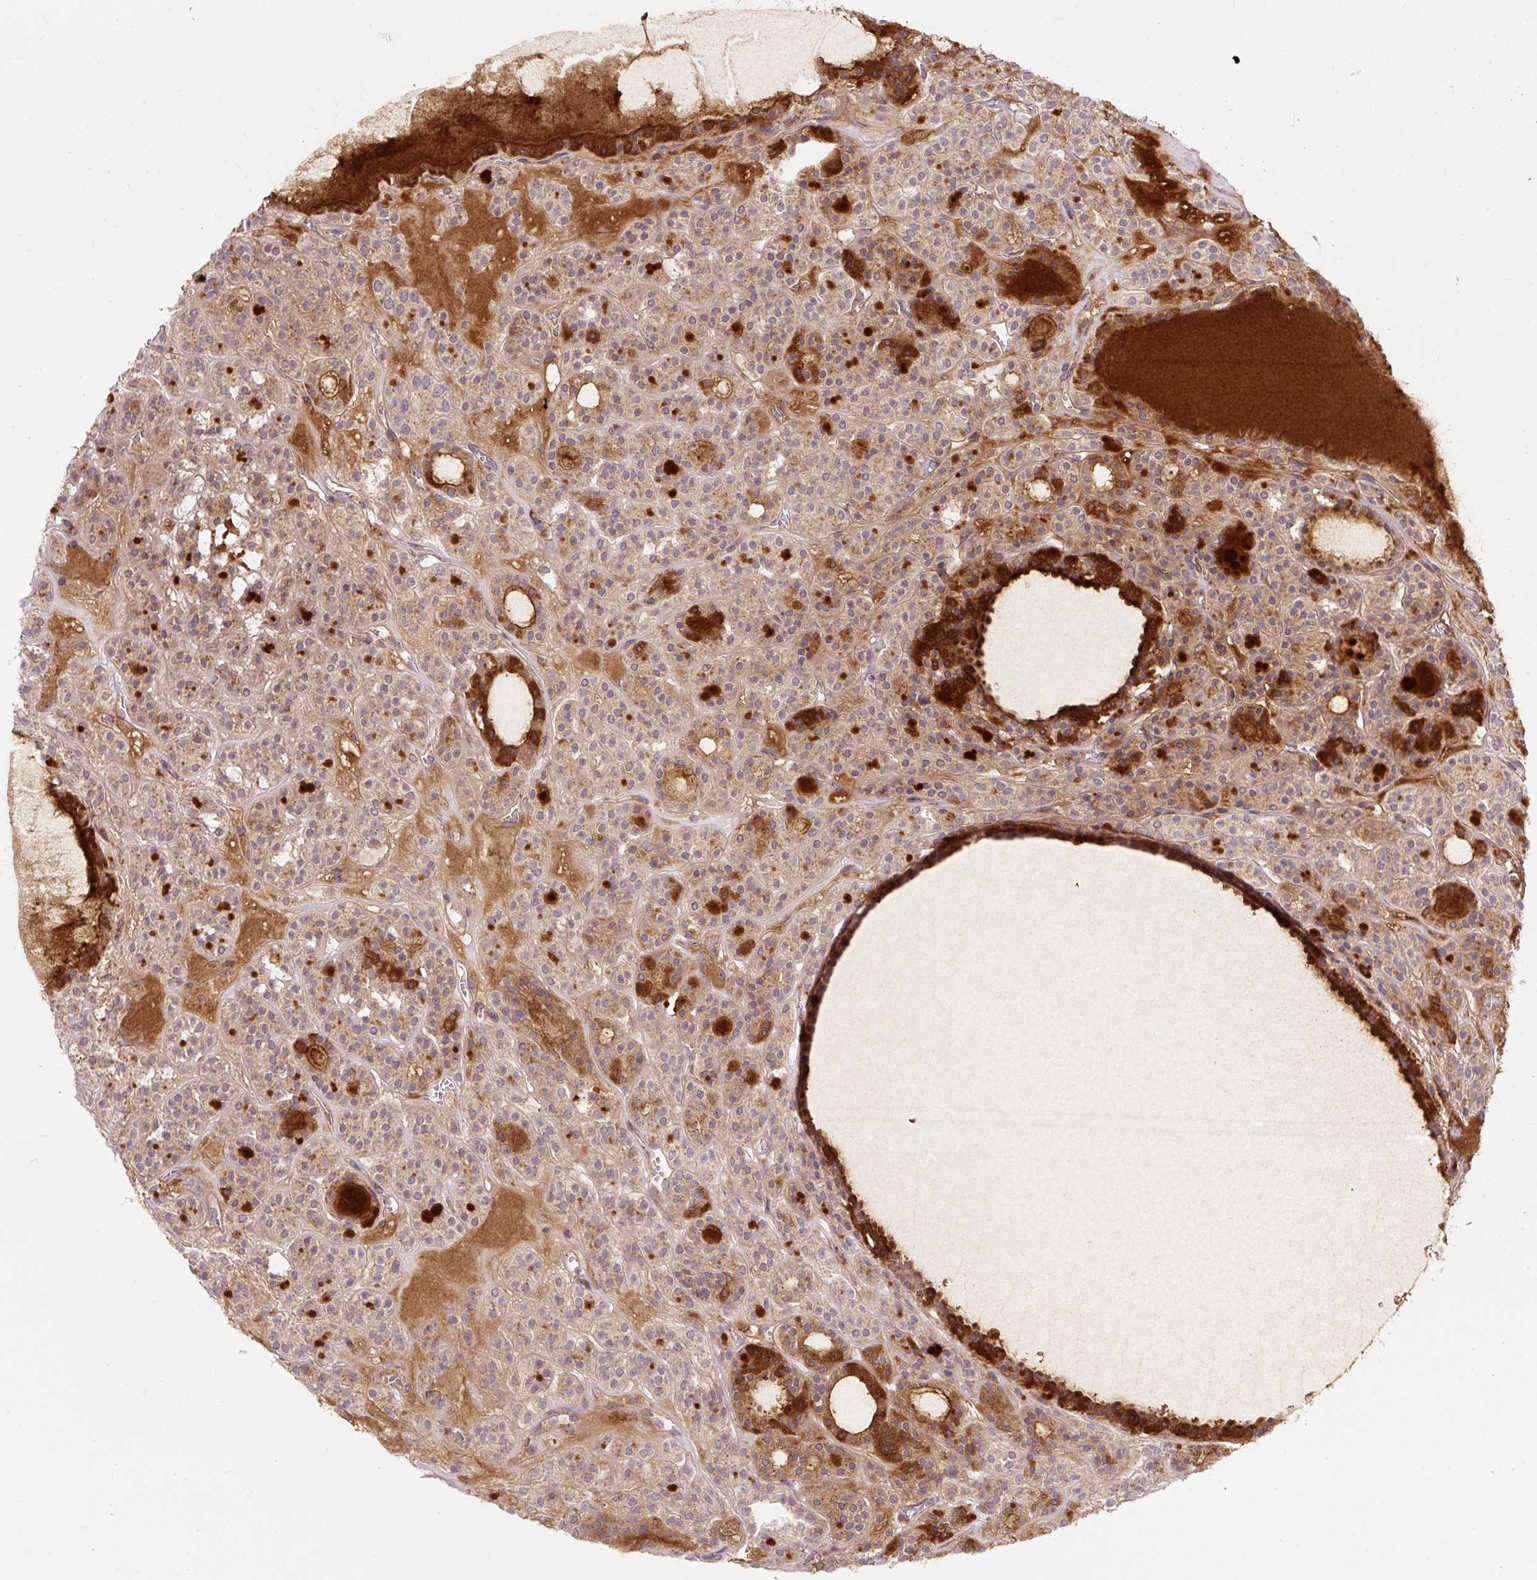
{"staining": {"intensity": "strong", "quantity": "<25%", "location": "cytoplasmic/membranous"}, "tissue": "thyroid cancer", "cell_type": "Tumor cells", "image_type": "cancer", "snomed": [{"axis": "morphology", "description": "Follicular adenoma carcinoma, NOS"}, {"axis": "topography", "description": "Thyroid gland"}], "caption": "This photomicrograph demonstrates immunohistochemistry (IHC) staining of human thyroid cancer (follicular adenoma carcinoma), with medium strong cytoplasmic/membranous positivity in about <25% of tumor cells.", "gene": "TRIAP1", "patient": {"sex": "female", "age": 63}}